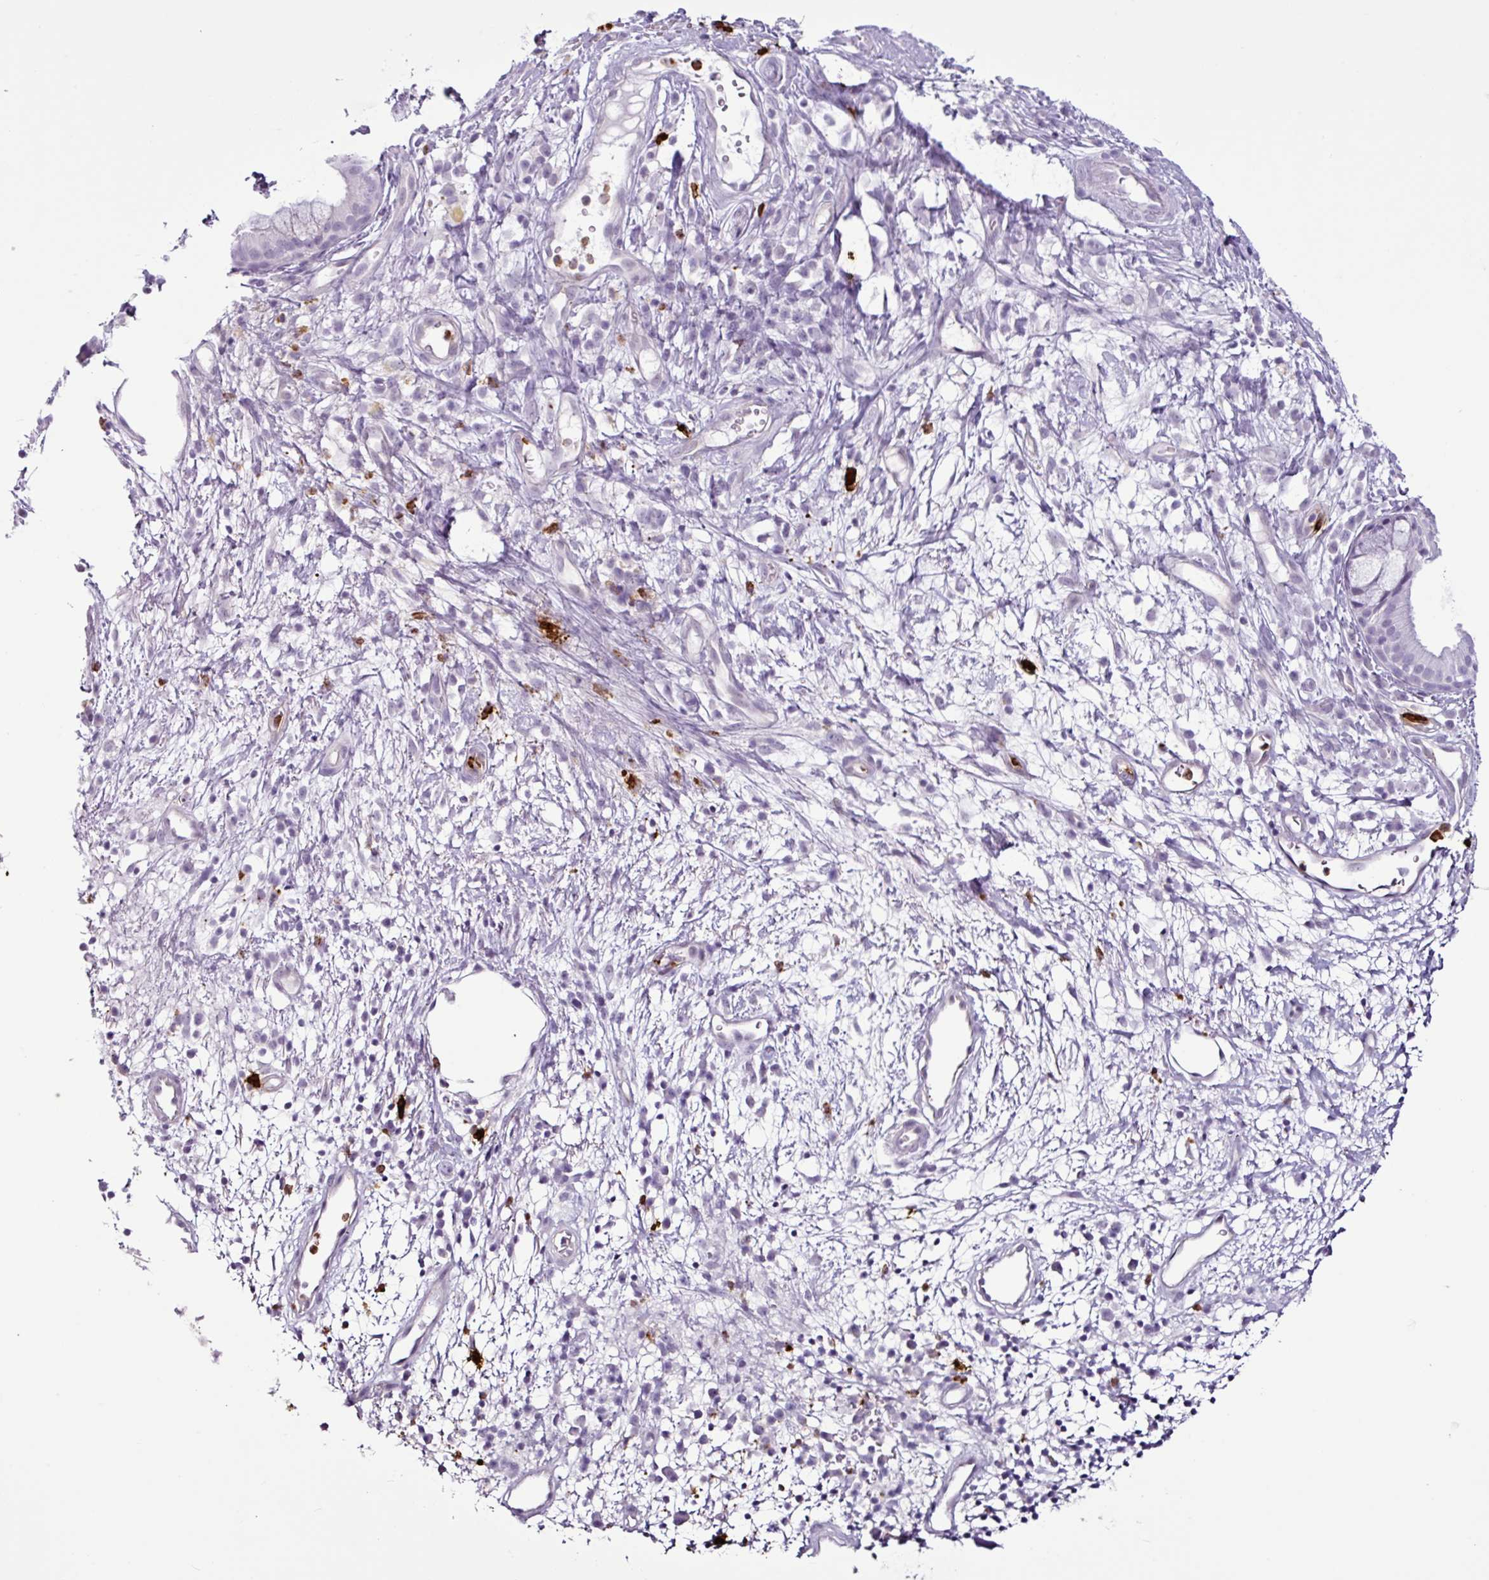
{"staining": {"intensity": "negative", "quantity": "none", "location": "none"}, "tissue": "nasopharynx", "cell_type": "Respiratory epithelial cells", "image_type": "normal", "snomed": [{"axis": "morphology", "description": "Normal tissue, NOS"}, {"axis": "topography", "description": "Cartilage tissue"}, {"axis": "topography", "description": "Nasopharynx"}, {"axis": "topography", "description": "Thyroid gland"}], "caption": "Immunohistochemistry (IHC) micrograph of normal human nasopharynx stained for a protein (brown), which displays no positivity in respiratory epithelial cells.", "gene": "TMEM178A", "patient": {"sex": "male", "age": 63}}